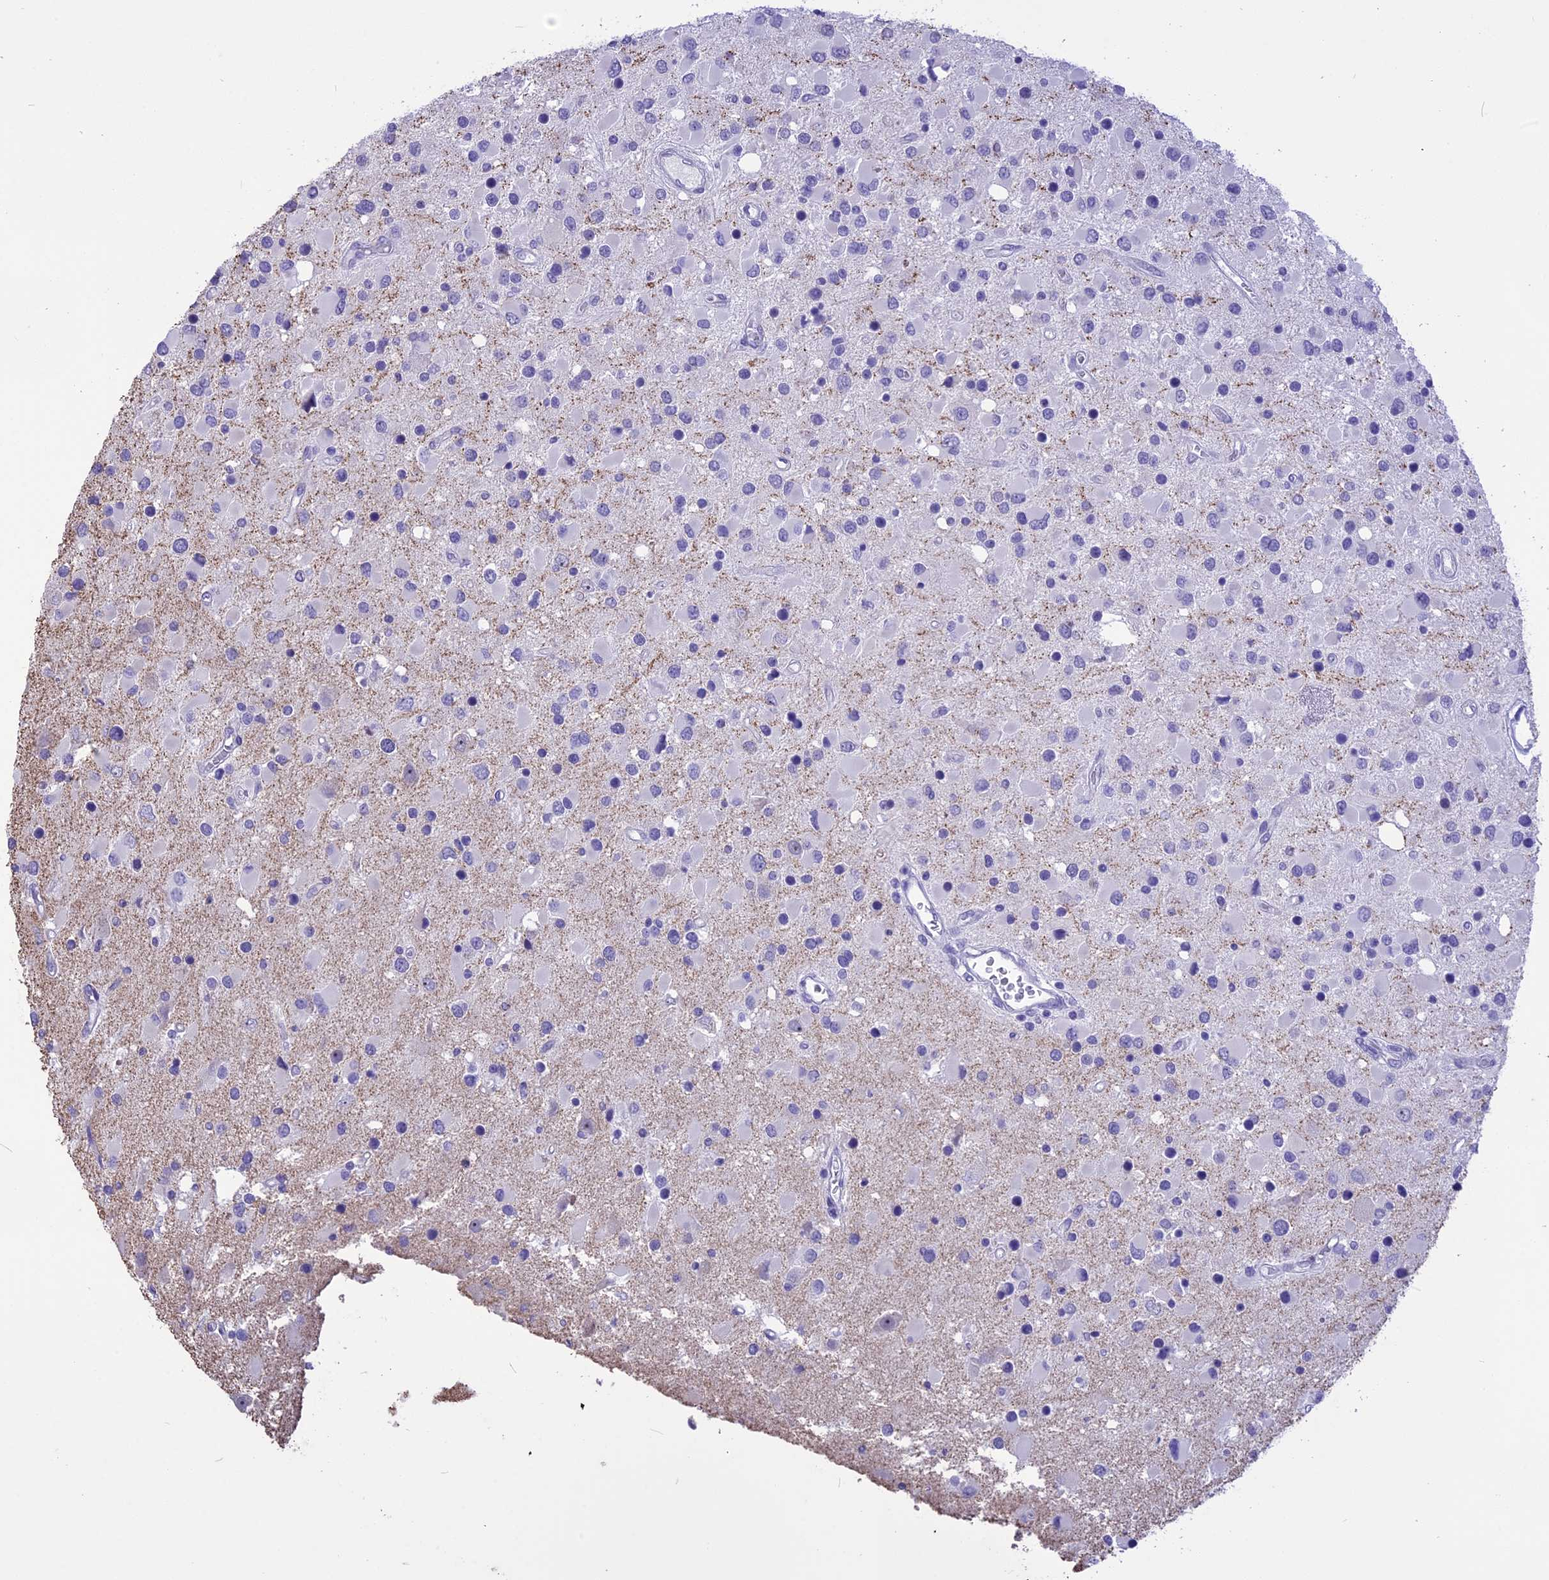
{"staining": {"intensity": "negative", "quantity": "none", "location": "none"}, "tissue": "glioma", "cell_type": "Tumor cells", "image_type": "cancer", "snomed": [{"axis": "morphology", "description": "Glioma, malignant, High grade"}, {"axis": "topography", "description": "Brain"}], "caption": "DAB immunohistochemical staining of human glioma demonstrates no significant positivity in tumor cells.", "gene": "CMSS1", "patient": {"sex": "male", "age": 53}}